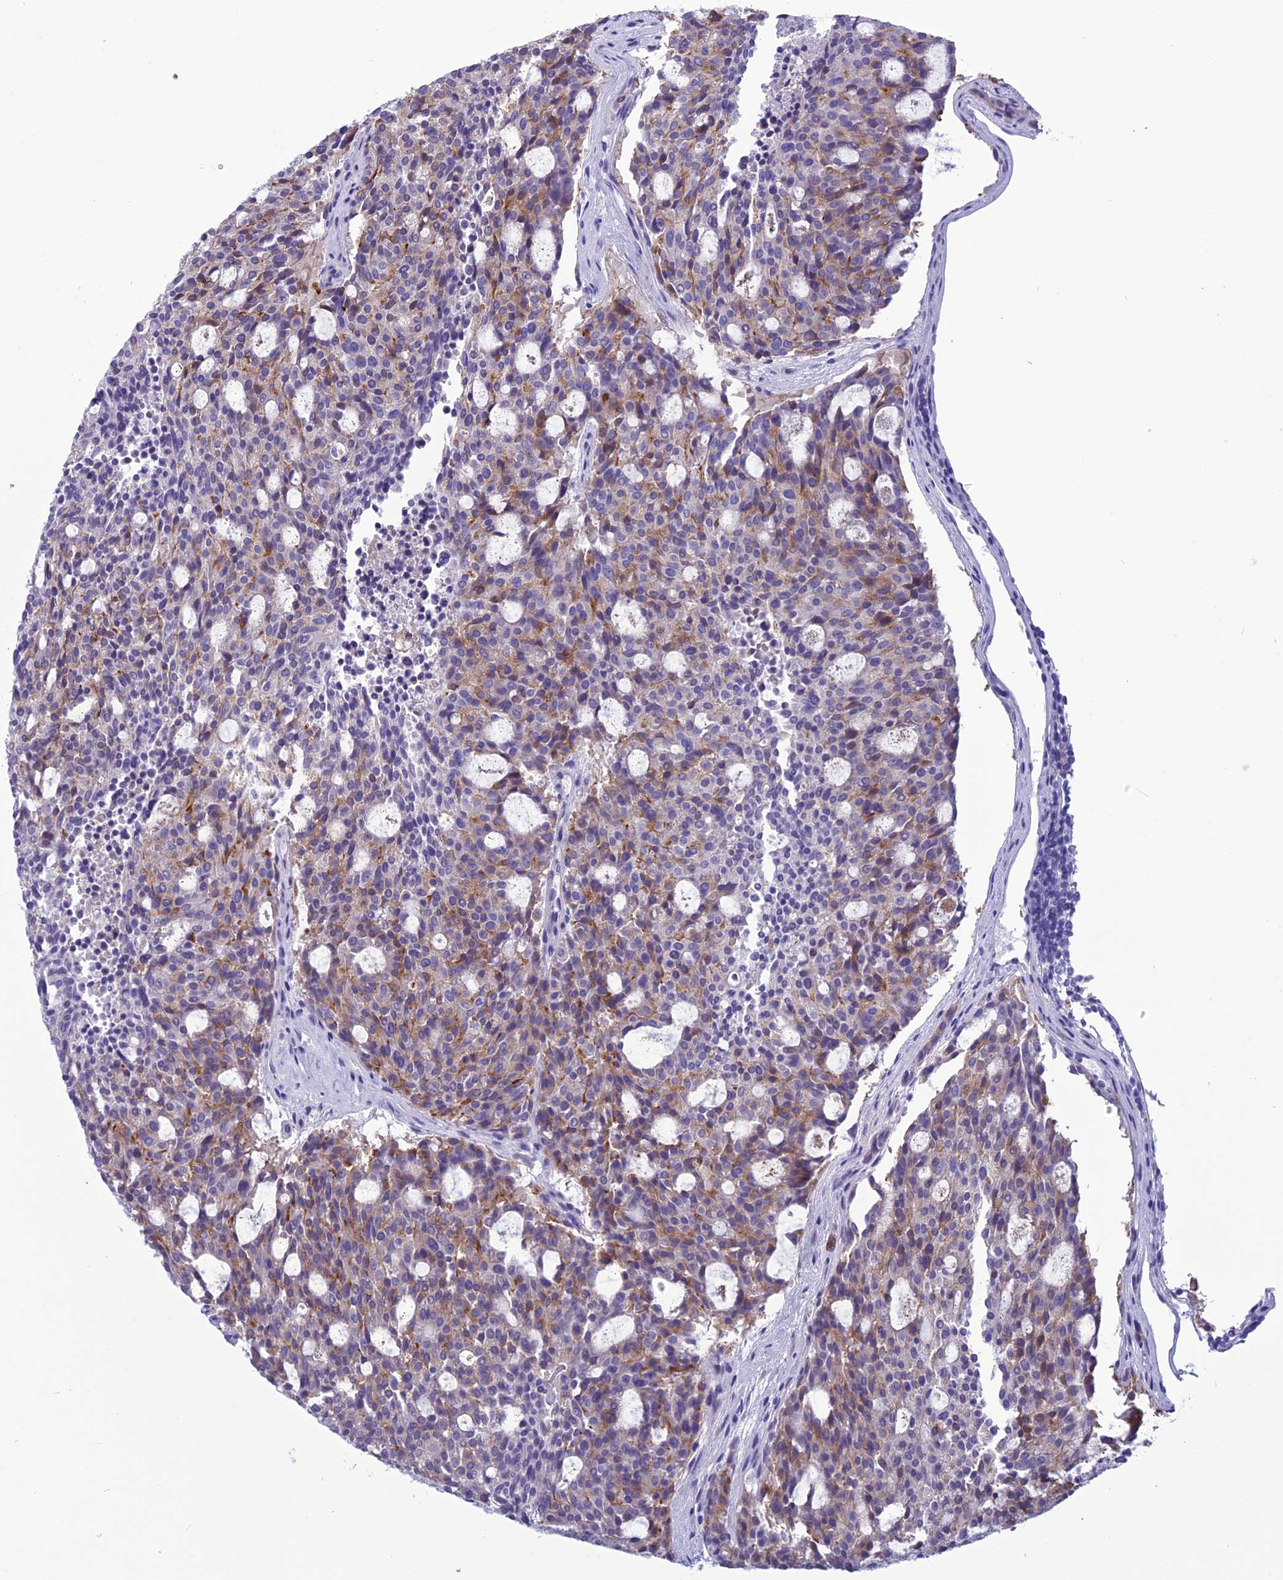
{"staining": {"intensity": "moderate", "quantity": "25%-75%", "location": "cytoplasmic/membranous"}, "tissue": "carcinoid", "cell_type": "Tumor cells", "image_type": "cancer", "snomed": [{"axis": "morphology", "description": "Carcinoid, malignant, NOS"}, {"axis": "topography", "description": "Pancreas"}], "caption": "Tumor cells reveal moderate cytoplasmic/membranous staining in approximately 25%-75% of cells in carcinoid (malignant).", "gene": "BBS2", "patient": {"sex": "female", "age": 54}}